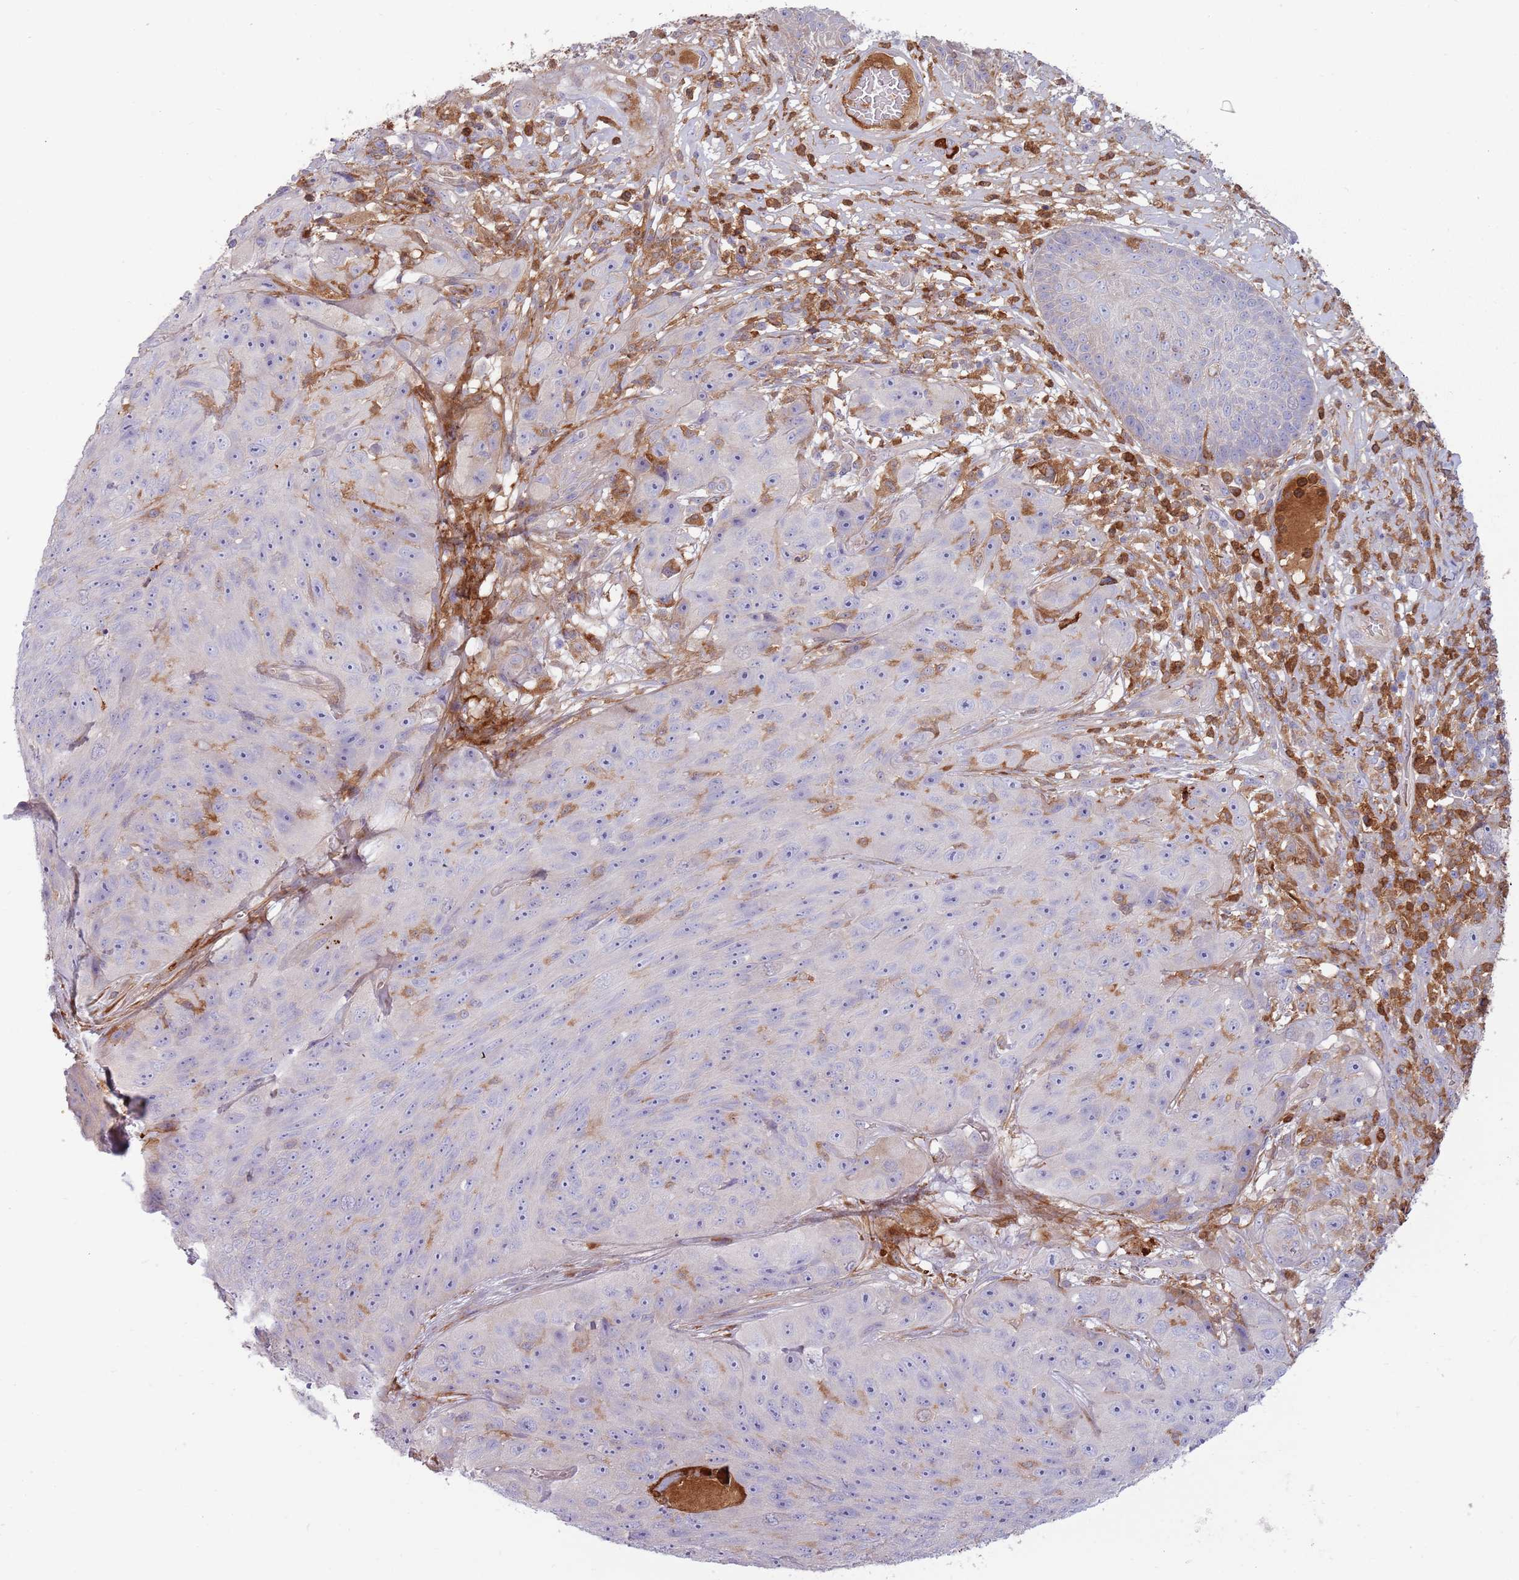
{"staining": {"intensity": "negative", "quantity": "none", "location": "none"}, "tissue": "skin cancer", "cell_type": "Tumor cells", "image_type": "cancer", "snomed": [{"axis": "morphology", "description": "Squamous cell carcinoma, NOS"}, {"axis": "topography", "description": "Skin"}], "caption": "Tumor cells show no significant protein positivity in skin cancer (squamous cell carcinoma).", "gene": "NADK", "patient": {"sex": "female", "age": 87}}